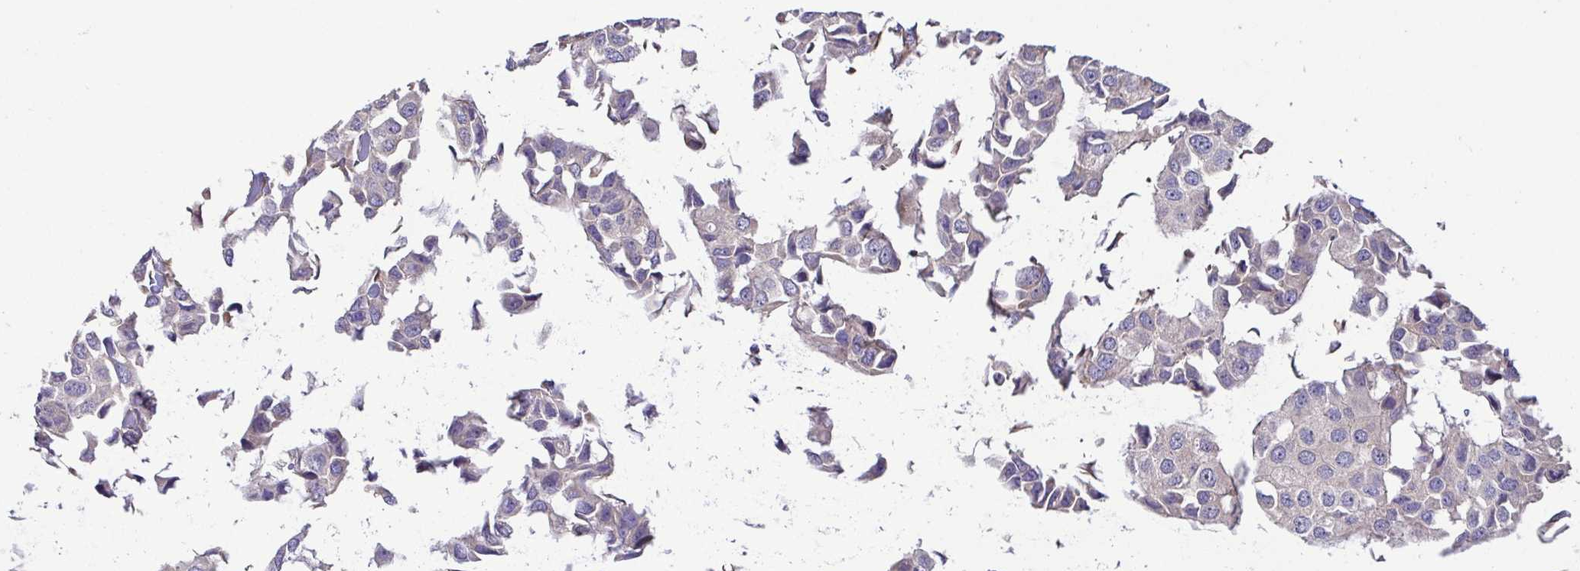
{"staining": {"intensity": "negative", "quantity": "none", "location": "none"}, "tissue": "breast cancer", "cell_type": "Tumor cells", "image_type": "cancer", "snomed": [{"axis": "morphology", "description": "Duct carcinoma"}, {"axis": "topography", "description": "Breast"}], "caption": "Immunohistochemical staining of breast cancer reveals no significant expression in tumor cells.", "gene": "LMF2", "patient": {"sex": "female", "age": 80}}